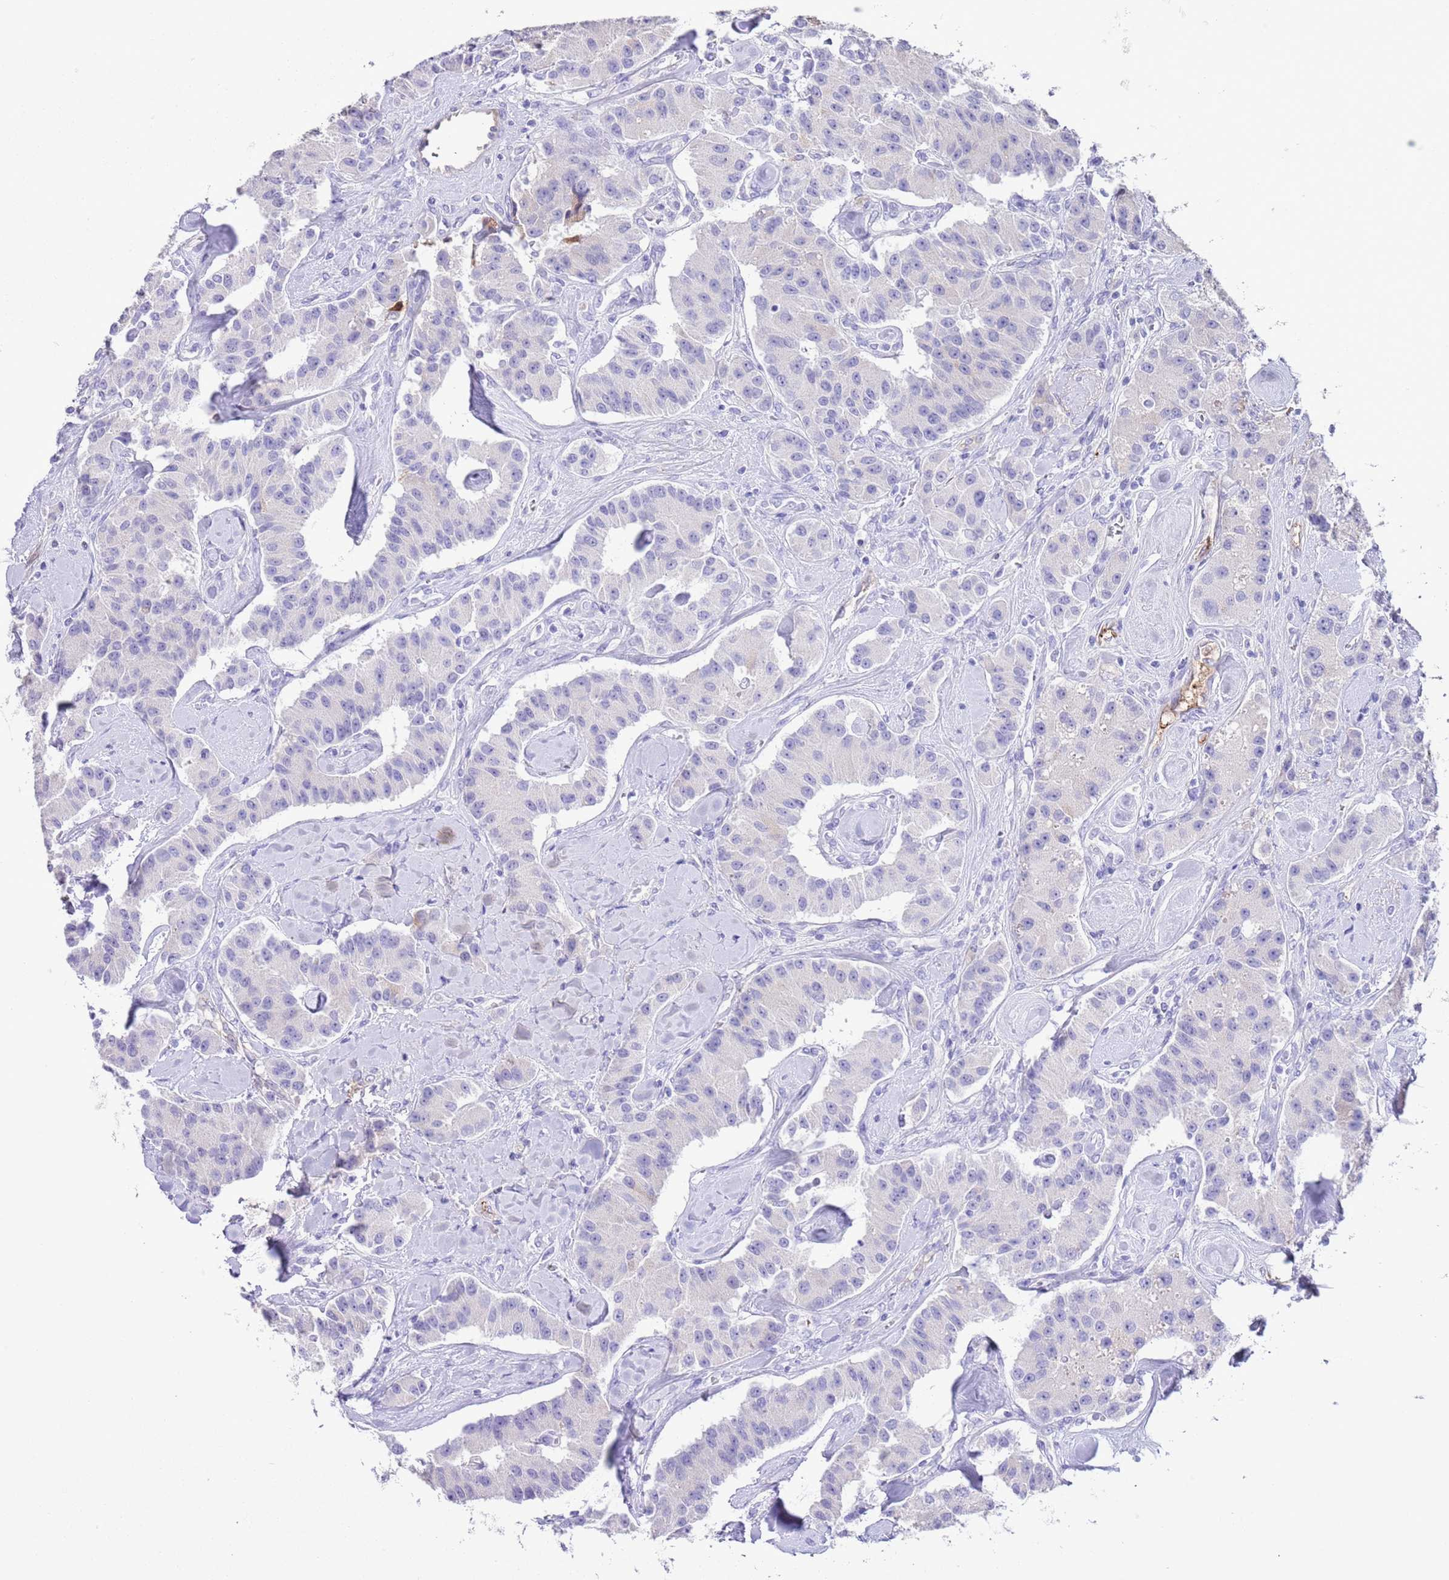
{"staining": {"intensity": "negative", "quantity": "none", "location": "none"}, "tissue": "carcinoid", "cell_type": "Tumor cells", "image_type": "cancer", "snomed": [{"axis": "morphology", "description": "Carcinoid, malignant, NOS"}, {"axis": "topography", "description": "Pancreas"}], "caption": "Immunohistochemistry (IHC) of malignant carcinoid reveals no expression in tumor cells.", "gene": "IGF1", "patient": {"sex": "male", "age": 41}}